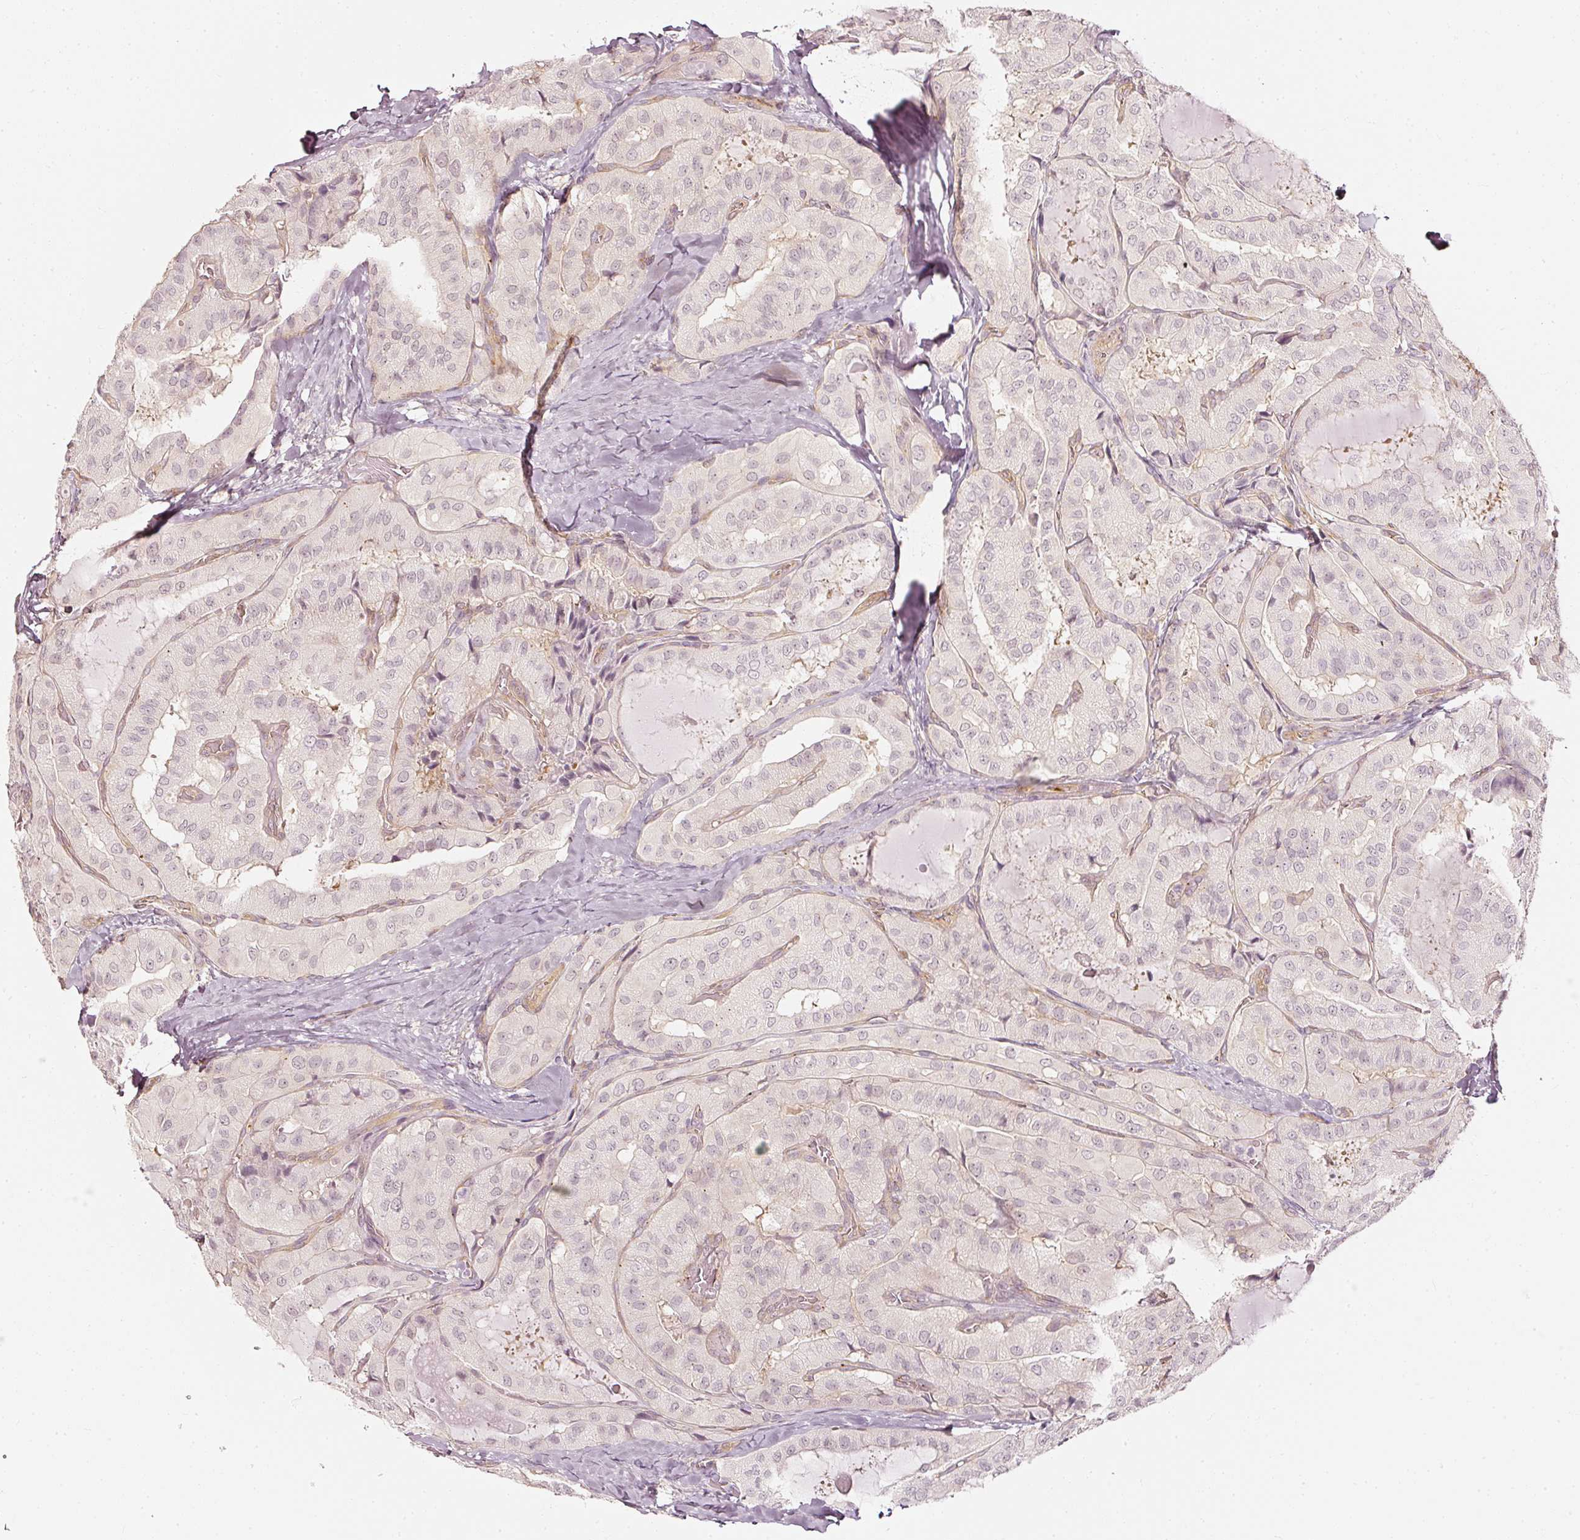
{"staining": {"intensity": "negative", "quantity": "none", "location": "none"}, "tissue": "thyroid cancer", "cell_type": "Tumor cells", "image_type": "cancer", "snomed": [{"axis": "morphology", "description": "Normal tissue, NOS"}, {"axis": "morphology", "description": "Papillary adenocarcinoma, NOS"}, {"axis": "topography", "description": "Thyroid gland"}], "caption": "Immunohistochemistry (IHC) micrograph of neoplastic tissue: thyroid papillary adenocarcinoma stained with DAB (3,3'-diaminobenzidine) displays no significant protein expression in tumor cells. (Immunohistochemistry, brightfield microscopy, high magnification).", "gene": "DRD2", "patient": {"sex": "female", "age": 59}}